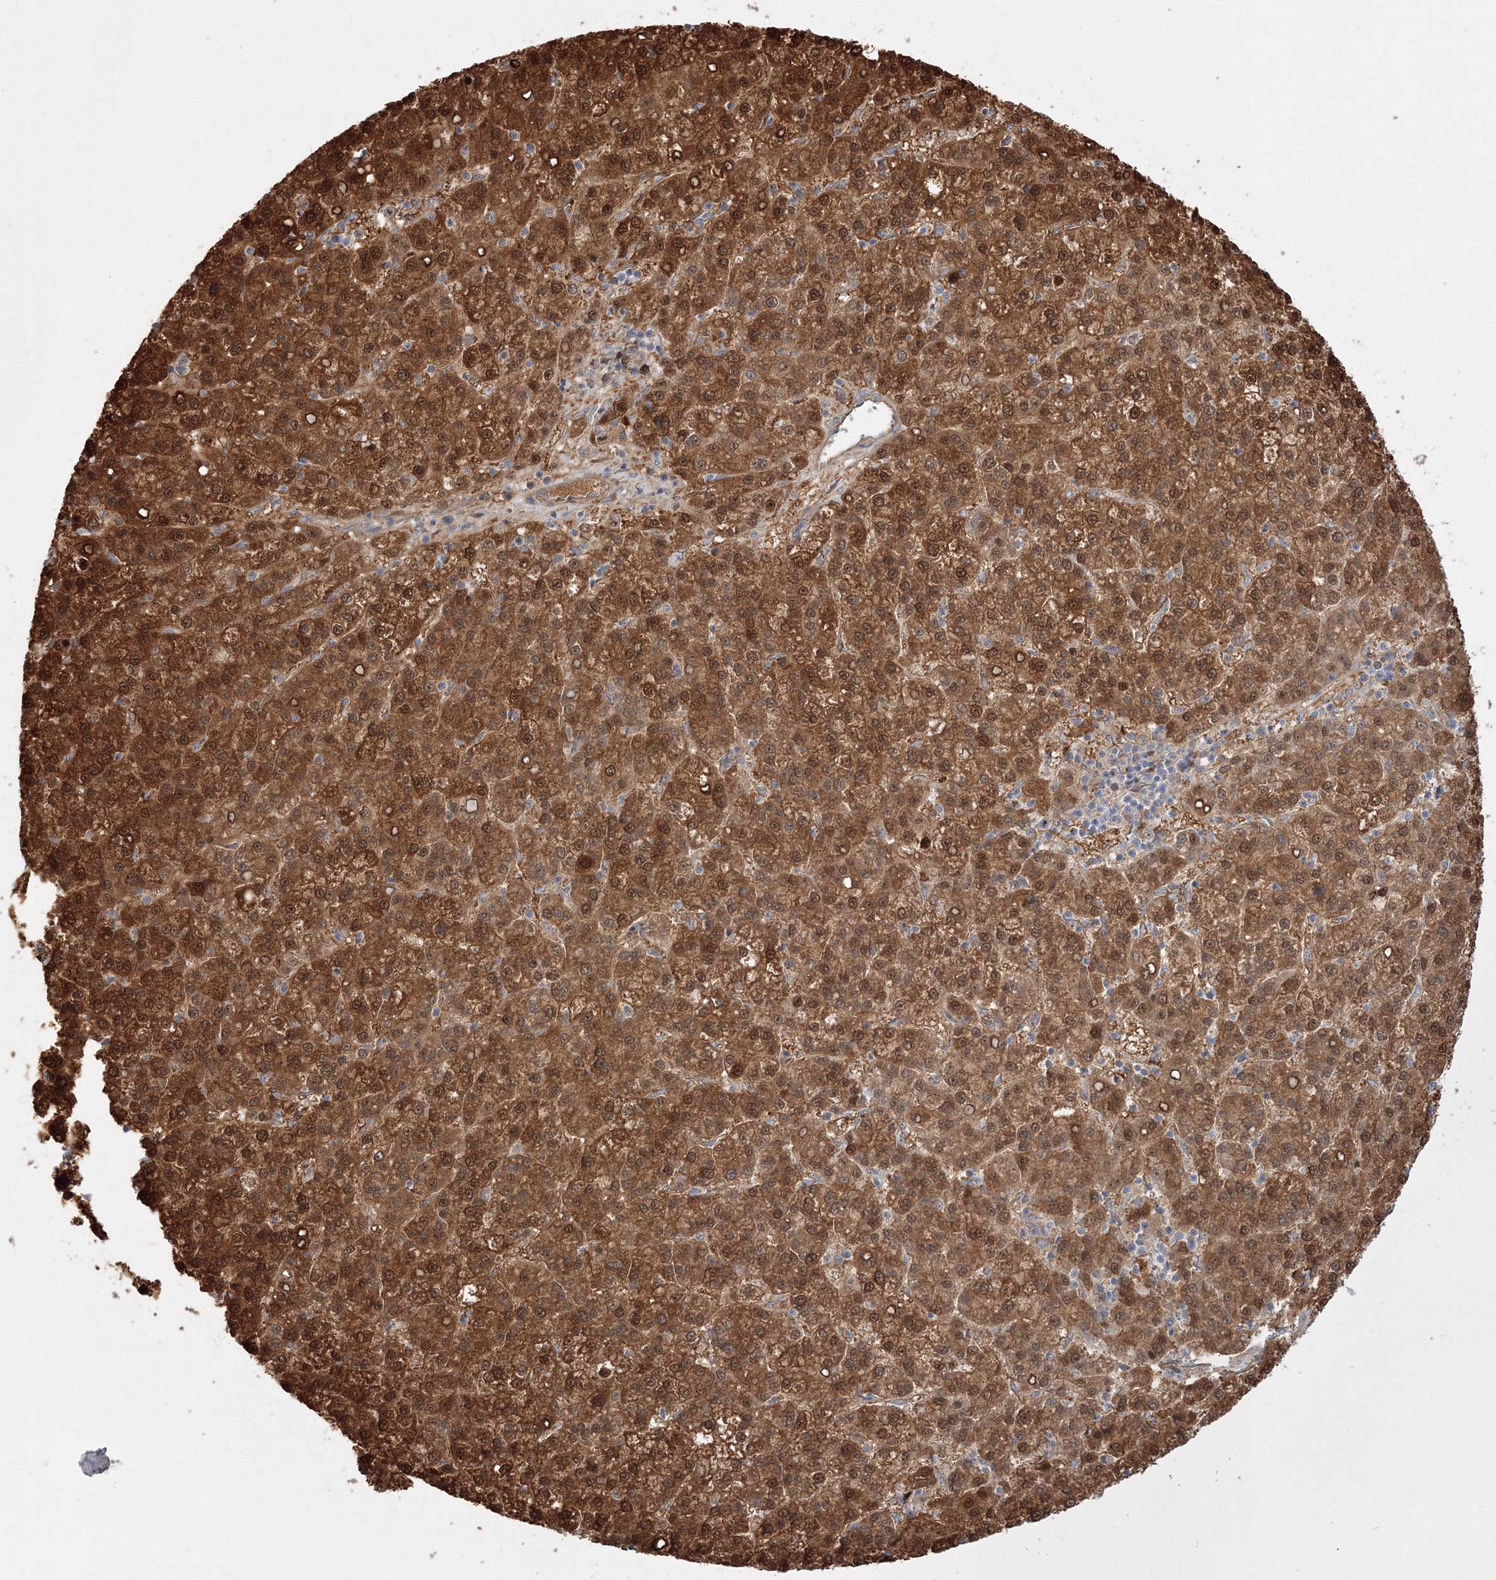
{"staining": {"intensity": "strong", "quantity": ">75%", "location": "cytoplasmic/membranous,nuclear"}, "tissue": "liver cancer", "cell_type": "Tumor cells", "image_type": "cancer", "snomed": [{"axis": "morphology", "description": "Carcinoma, Hepatocellular, NOS"}, {"axis": "topography", "description": "Liver"}], "caption": "Protein staining demonstrates strong cytoplasmic/membranous and nuclear positivity in approximately >75% of tumor cells in hepatocellular carcinoma (liver). (DAB IHC, brown staining for protein, blue staining for nuclei).", "gene": "NPM3", "patient": {"sex": "female", "age": 58}}